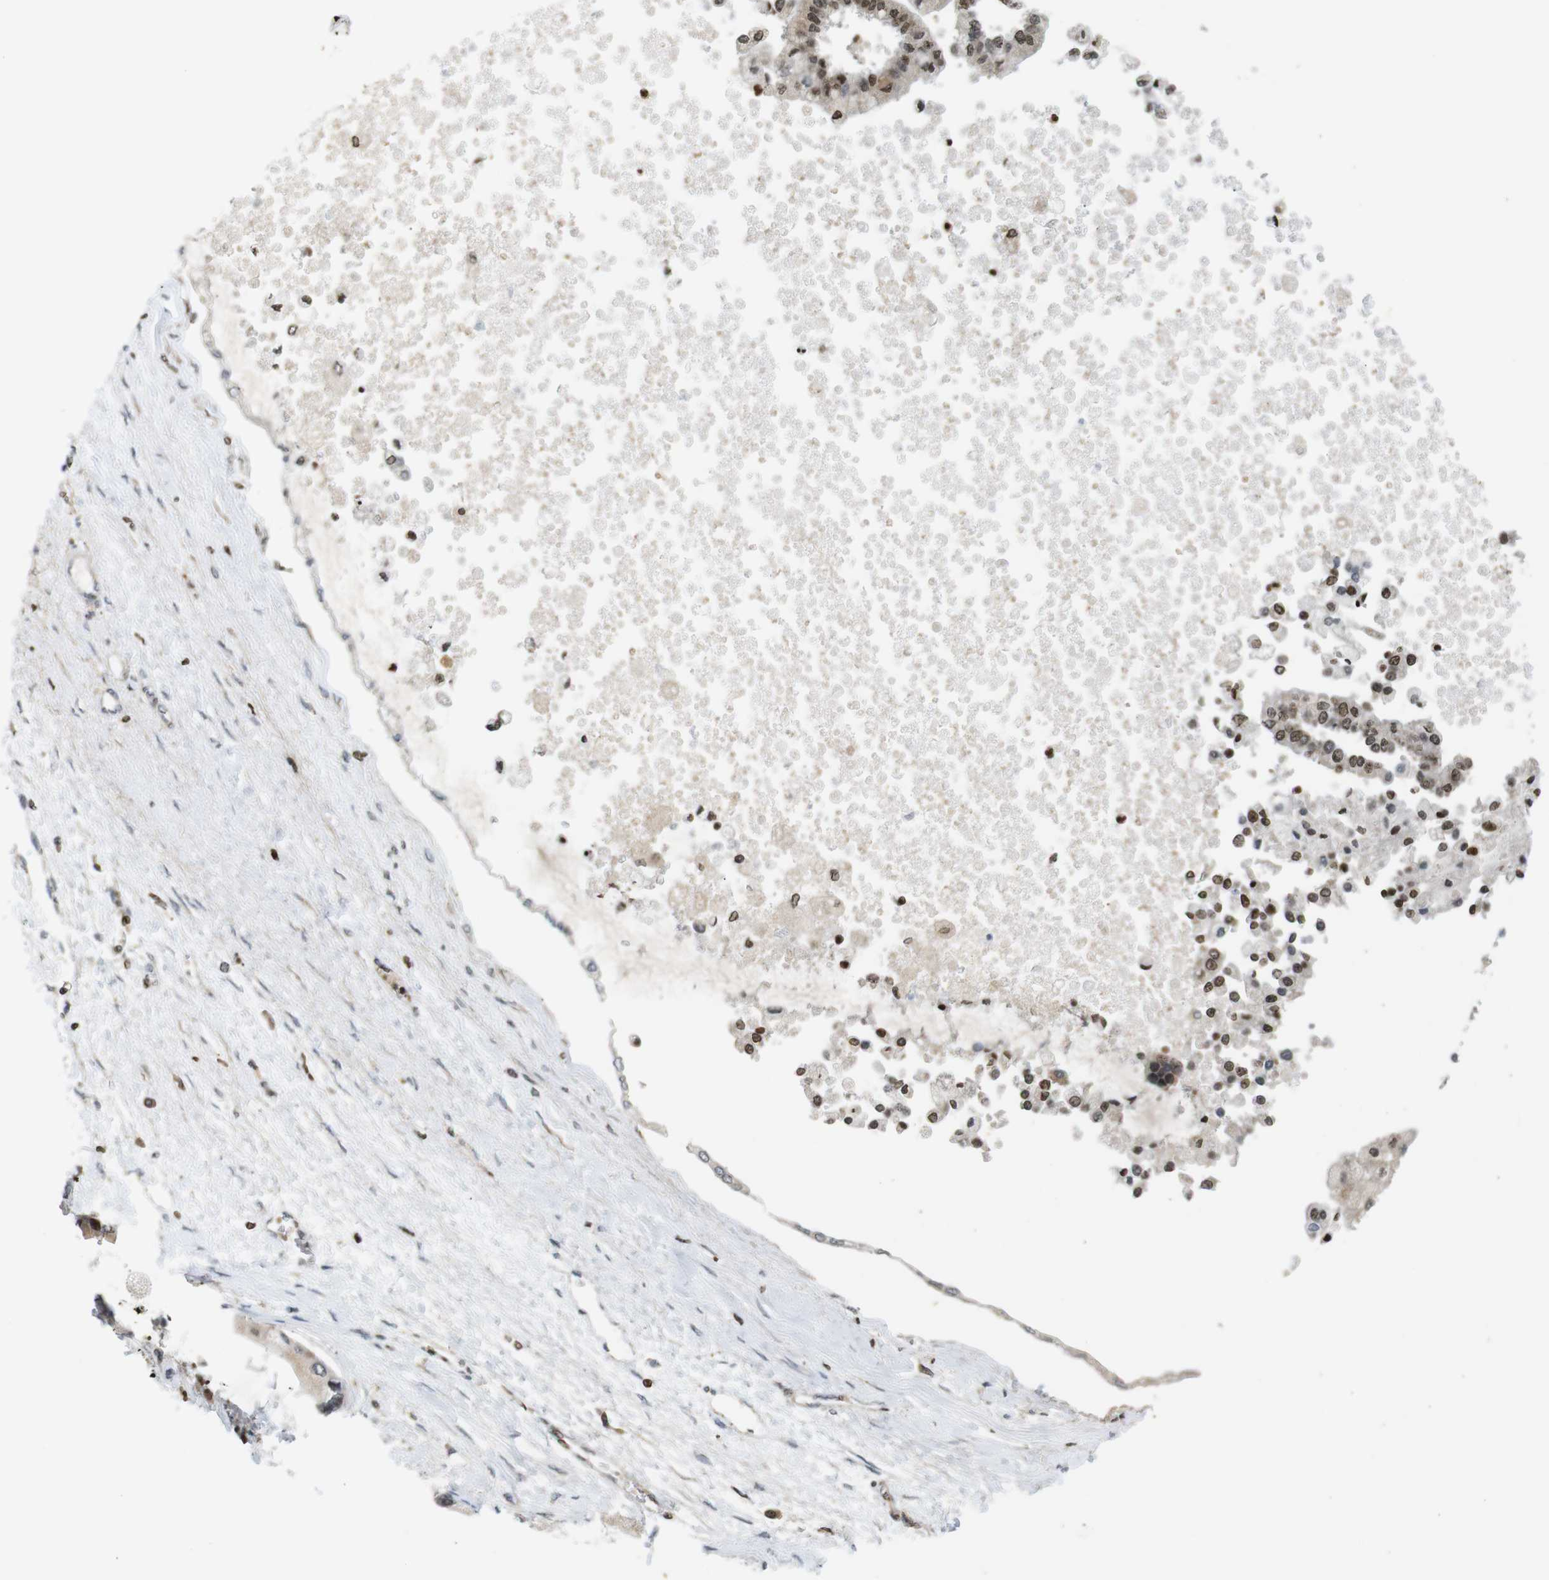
{"staining": {"intensity": "moderate", "quantity": "<25%", "location": "nuclear"}, "tissue": "liver cancer", "cell_type": "Tumor cells", "image_type": "cancer", "snomed": [{"axis": "morphology", "description": "Cholangiocarcinoma"}, {"axis": "topography", "description": "Liver"}], "caption": "Human cholangiocarcinoma (liver) stained with a brown dye reveals moderate nuclear positive positivity in approximately <25% of tumor cells.", "gene": "MBD1", "patient": {"sex": "male", "age": 50}}